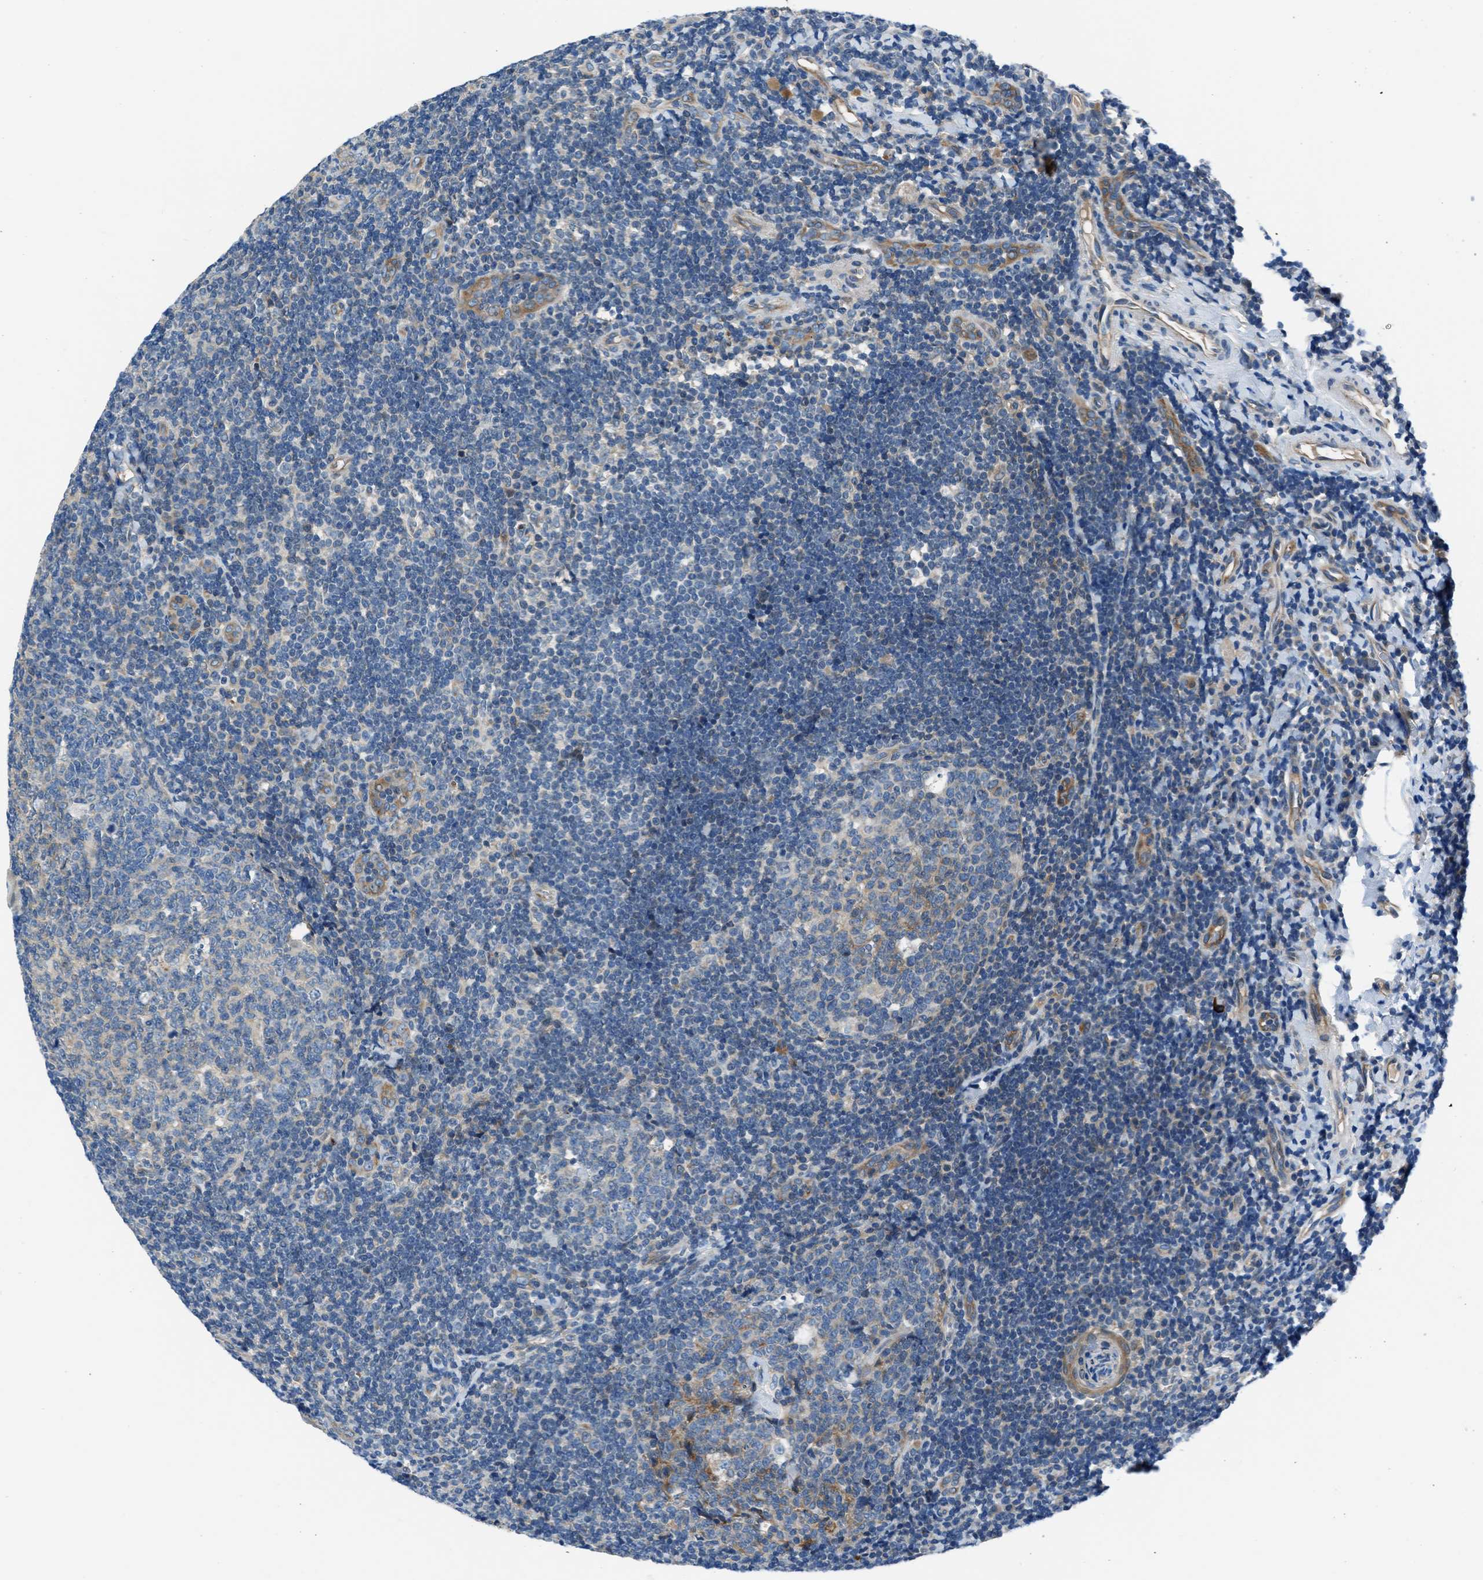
{"staining": {"intensity": "weak", "quantity": "<25%", "location": "cytoplasmic/membranous"}, "tissue": "tonsil", "cell_type": "Germinal center cells", "image_type": "normal", "snomed": [{"axis": "morphology", "description": "Normal tissue, NOS"}, {"axis": "topography", "description": "Tonsil"}], "caption": "This photomicrograph is of unremarkable tonsil stained with IHC to label a protein in brown with the nuclei are counter-stained blue. There is no positivity in germinal center cells. (DAB immunohistochemistry (IHC) visualized using brightfield microscopy, high magnification).", "gene": "SLC38A6", "patient": {"sex": "male", "age": 37}}